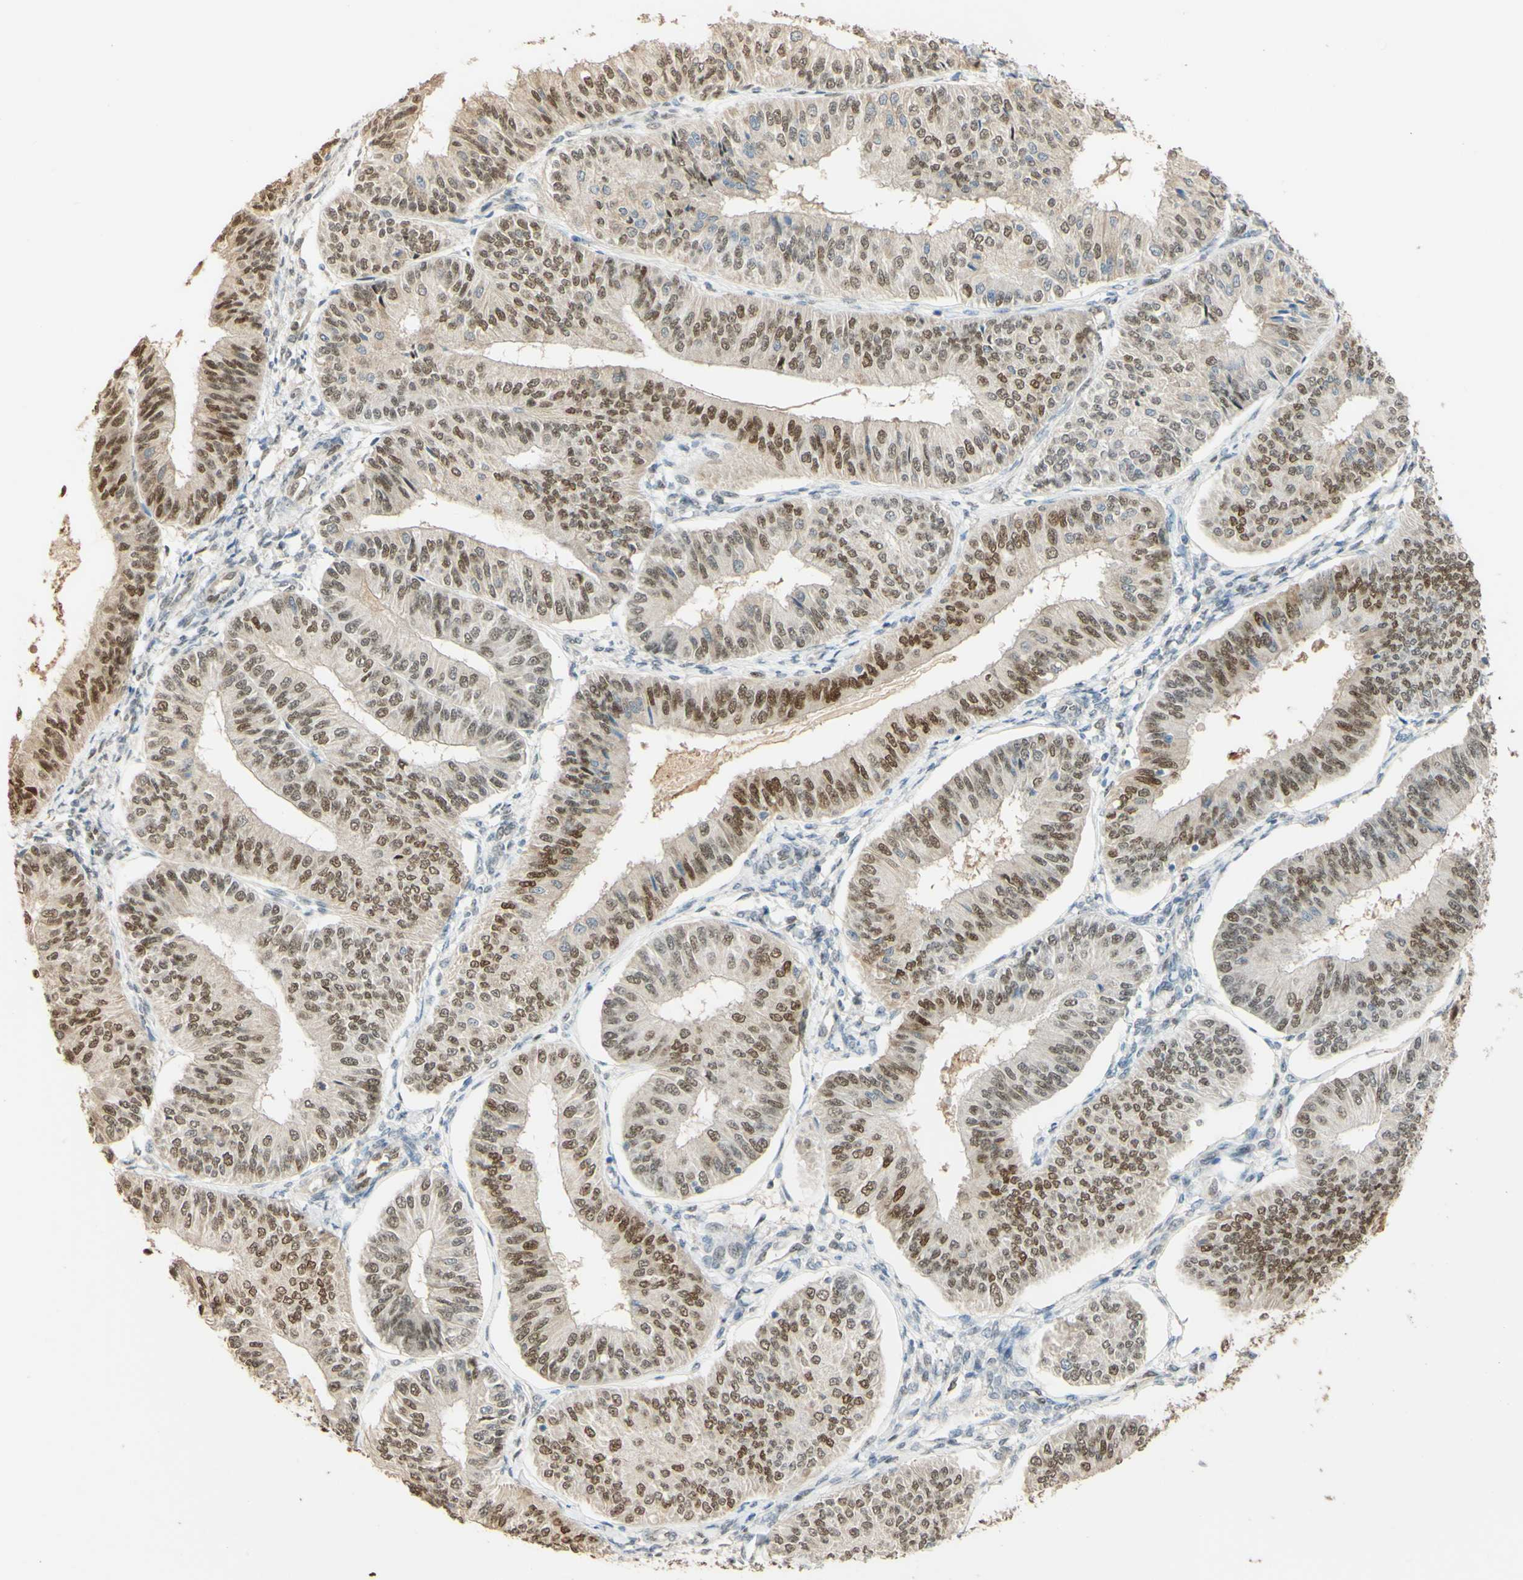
{"staining": {"intensity": "moderate", "quantity": "25%-75%", "location": "nuclear"}, "tissue": "endometrial cancer", "cell_type": "Tumor cells", "image_type": "cancer", "snomed": [{"axis": "morphology", "description": "Adenocarcinoma, NOS"}, {"axis": "topography", "description": "Endometrium"}], "caption": "Human endometrial cancer stained with a brown dye demonstrates moderate nuclear positive positivity in about 25%-75% of tumor cells.", "gene": "MAP3K4", "patient": {"sex": "female", "age": 58}}